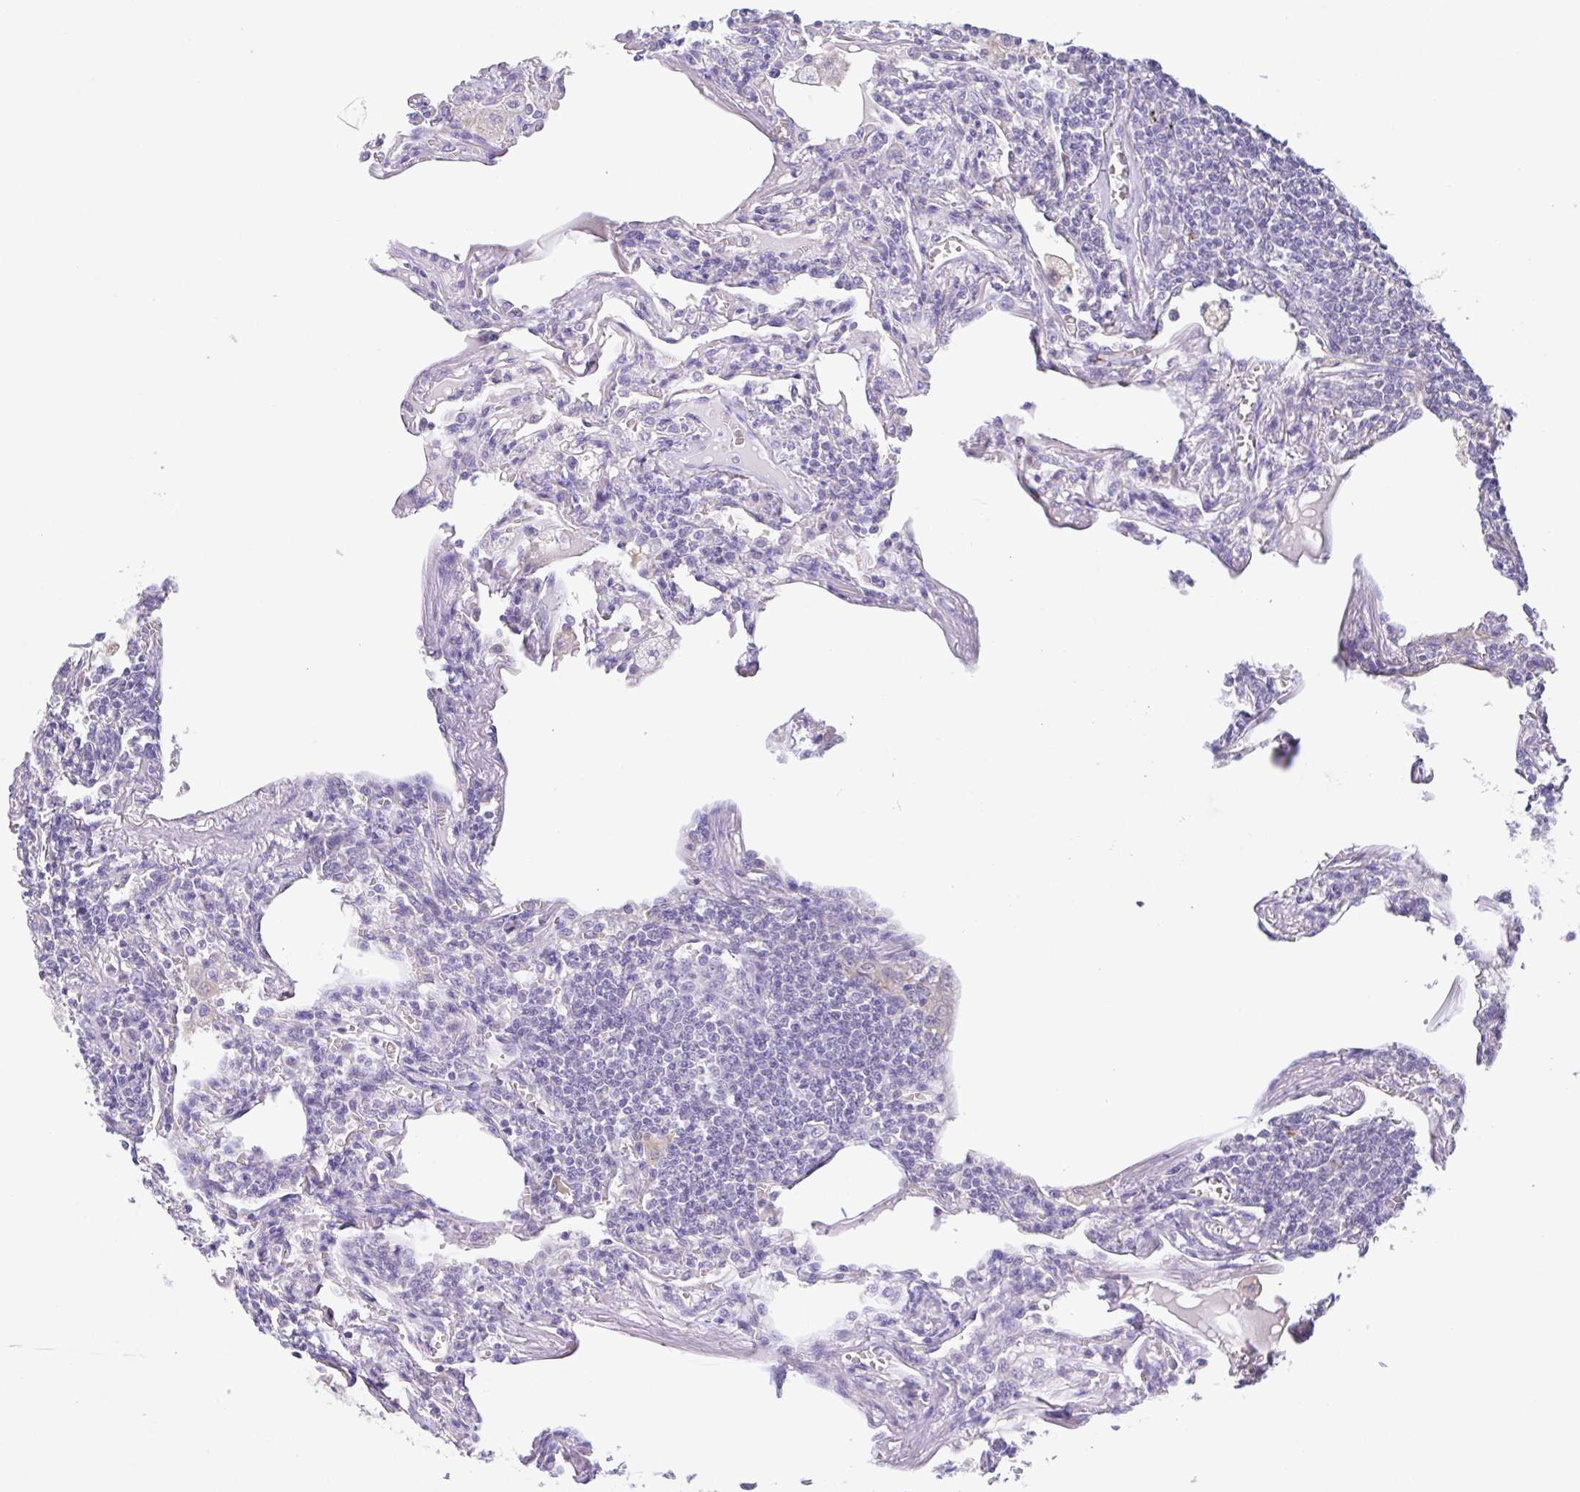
{"staining": {"intensity": "negative", "quantity": "none", "location": "none"}, "tissue": "lymphoma", "cell_type": "Tumor cells", "image_type": "cancer", "snomed": [{"axis": "morphology", "description": "Malignant lymphoma, non-Hodgkin's type, Low grade"}, {"axis": "topography", "description": "Lung"}], "caption": "A high-resolution micrograph shows IHC staining of malignant lymphoma, non-Hodgkin's type (low-grade), which displays no significant staining in tumor cells.", "gene": "PKDREJ", "patient": {"sex": "female", "age": 71}}